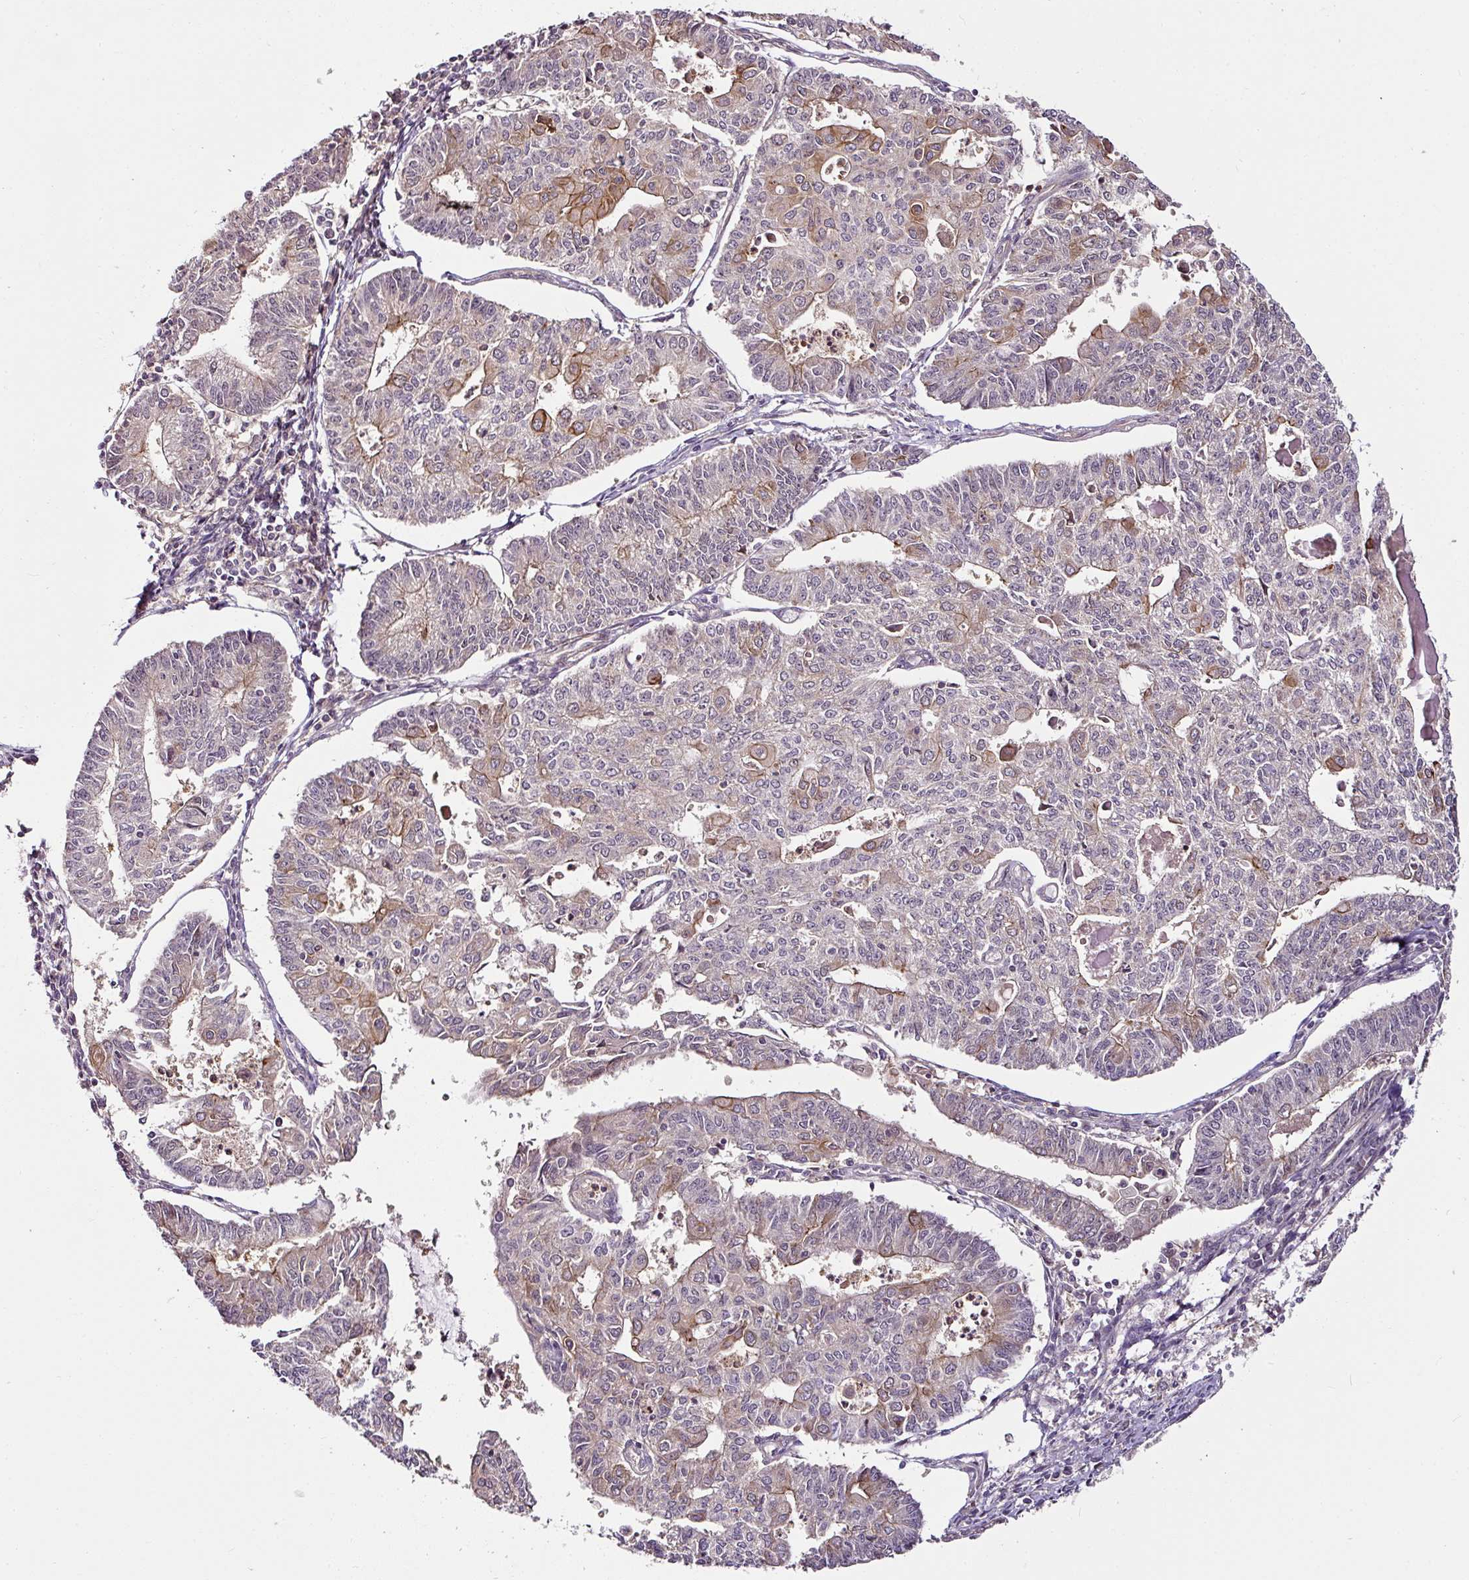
{"staining": {"intensity": "moderate", "quantity": "<25%", "location": "cytoplasmic/membranous"}, "tissue": "endometrial cancer", "cell_type": "Tumor cells", "image_type": "cancer", "snomed": [{"axis": "morphology", "description": "Adenocarcinoma, NOS"}, {"axis": "topography", "description": "Endometrium"}], "caption": "Immunohistochemistry histopathology image of neoplastic tissue: human endometrial cancer stained using IHC shows low levels of moderate protein expression localized specifically in the cytoplasmic/membranous of tumor cells, appearing as a cytoplasmic/membranous brown color.", "gene": "DCAF13", "patient": {"sex": "female", "age": 56}}